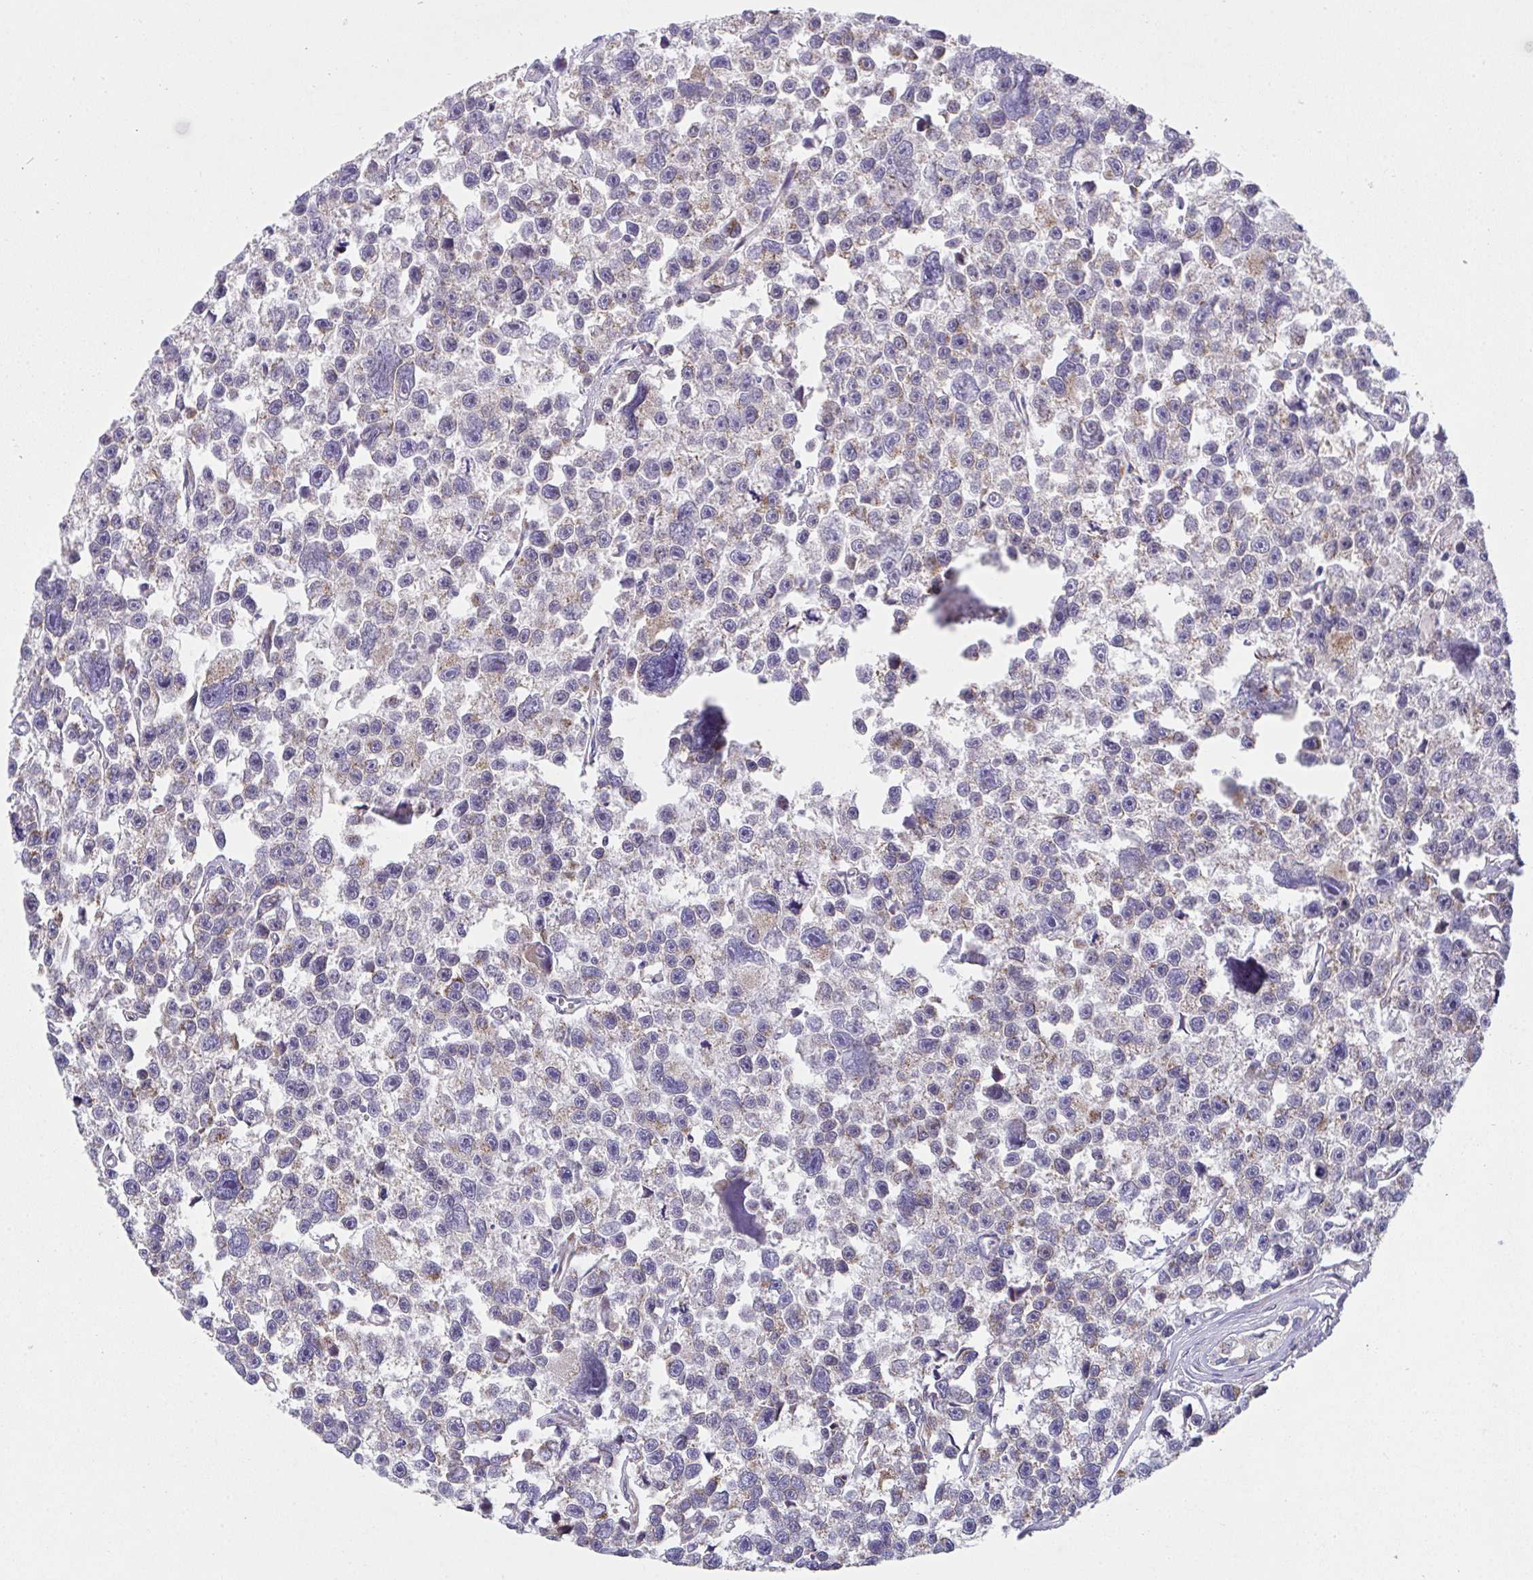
{"staining": {"intensity": "weak", "quantity": "<25%", "location": "cytoplasmic/membranous"}, "tissue": "testis cancer", "cell_type": "Tumor cells", "image_type": "cancer", "snomed": [{"axis": "morphology", "description": "Seminoma, NOS"}, {"axis": "topography", "description": "Testis"}], "caption": "High magnification brightfield microscopy of seminoma (testis) stained with DAB (3,3'-diaminobenzidine) (brown) and counterstained with hematoxylin (blue): tumor cells show no significant staining. (Stains: DAB IHC with hematoxylin counter stain, Microscopy: brightfield microscopy at high magnification).", "gene": "MIA3", "patient": {"sex": "male", "age": 26}}